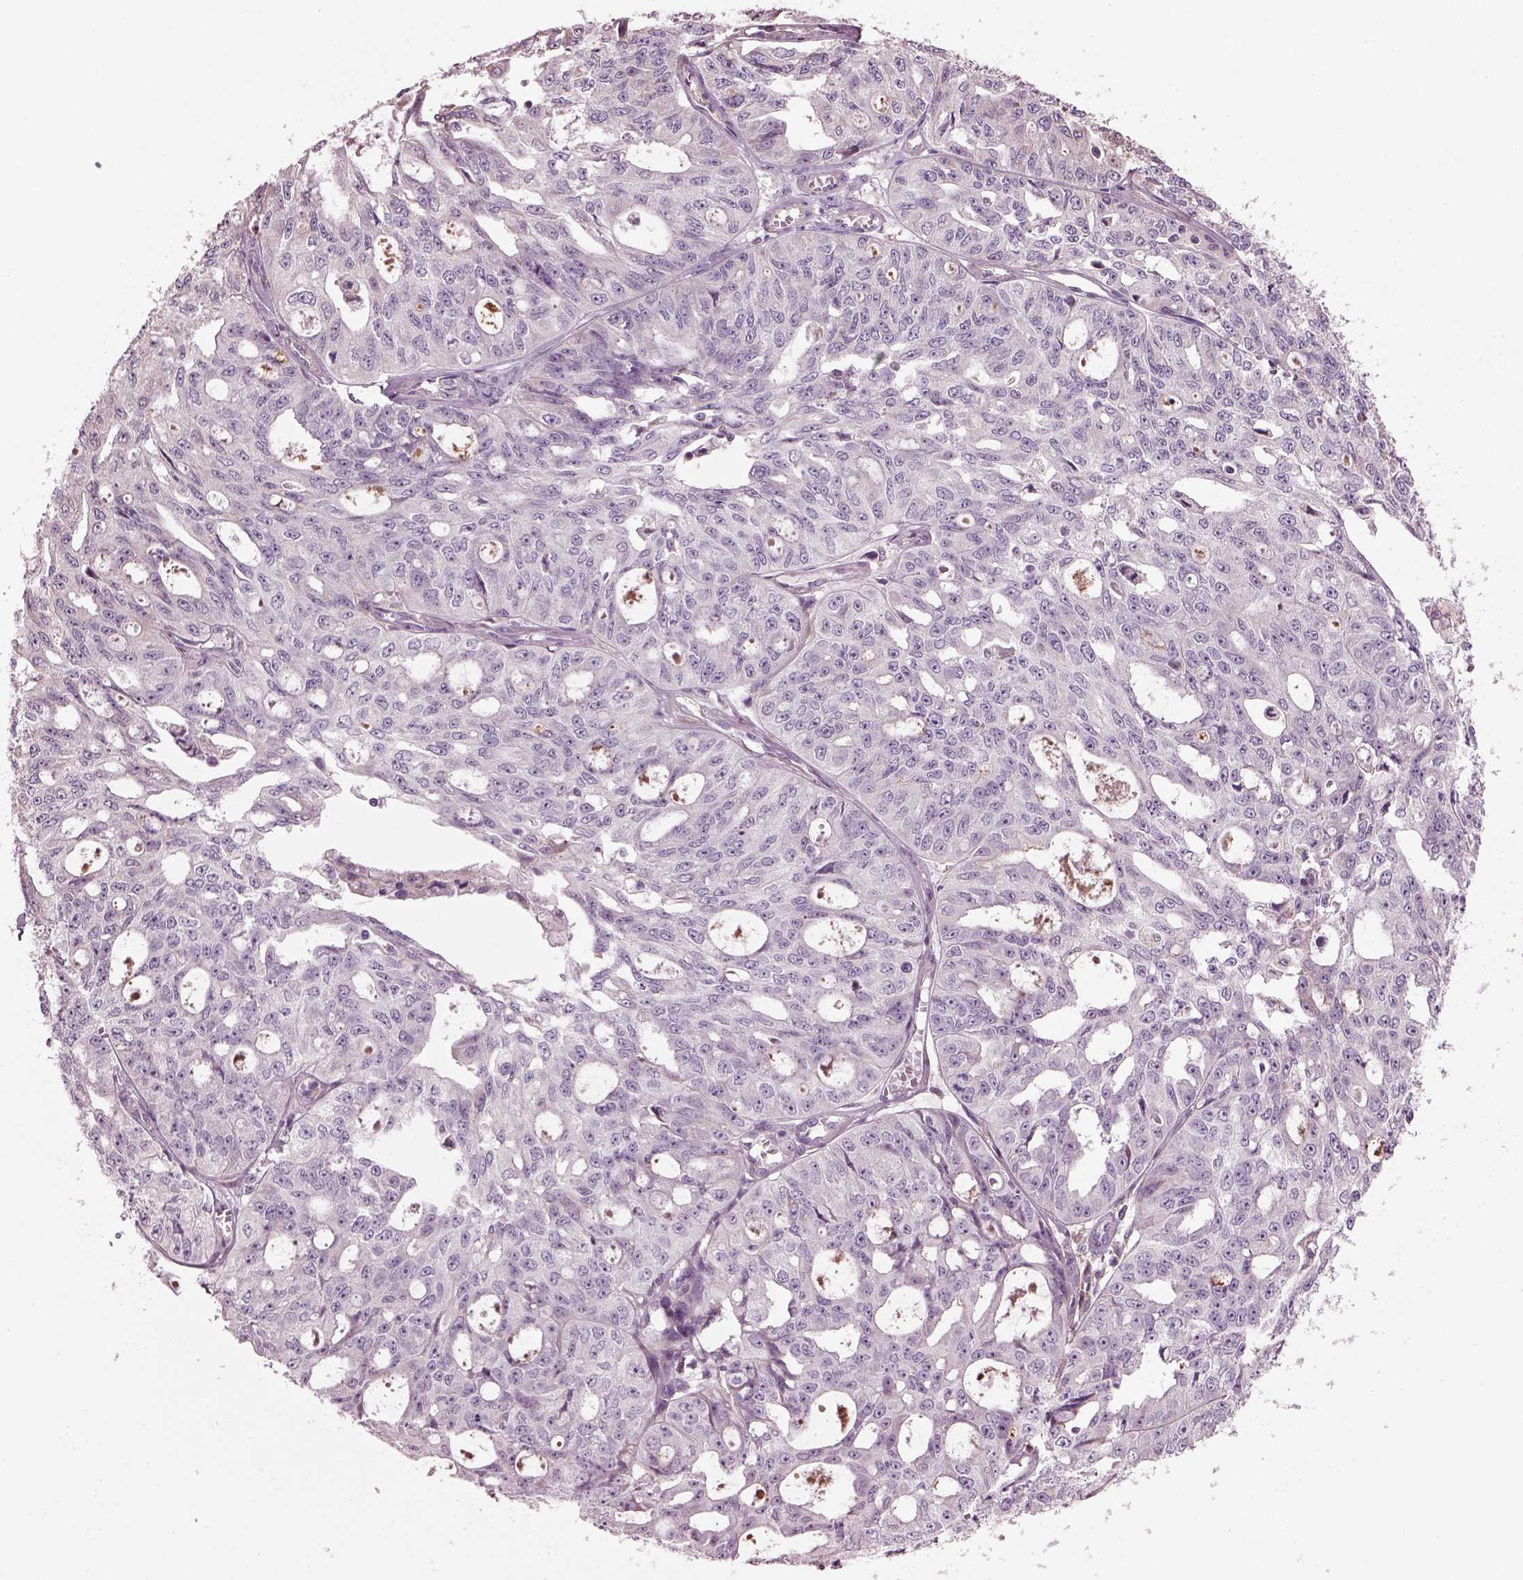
{"staining": {"intensity": "negative", "quantity": "none", "location": "none"}, "tissue": "ovarian cancer", "cell_type": "Tumor cells", "image_type": "cancer", "snomed": [{"axis": "morphology", "description": "Carcinoma, endometroid"}, {"axis": "topography", "description": "Ovary"}], "caption": "Photomicrograph shows no significant protein positivity in tumor cells of ovarian cancer (endometroid carcinoma).", "gene": "SPATA7", "patient": {"sex": "female", "age": 65}}